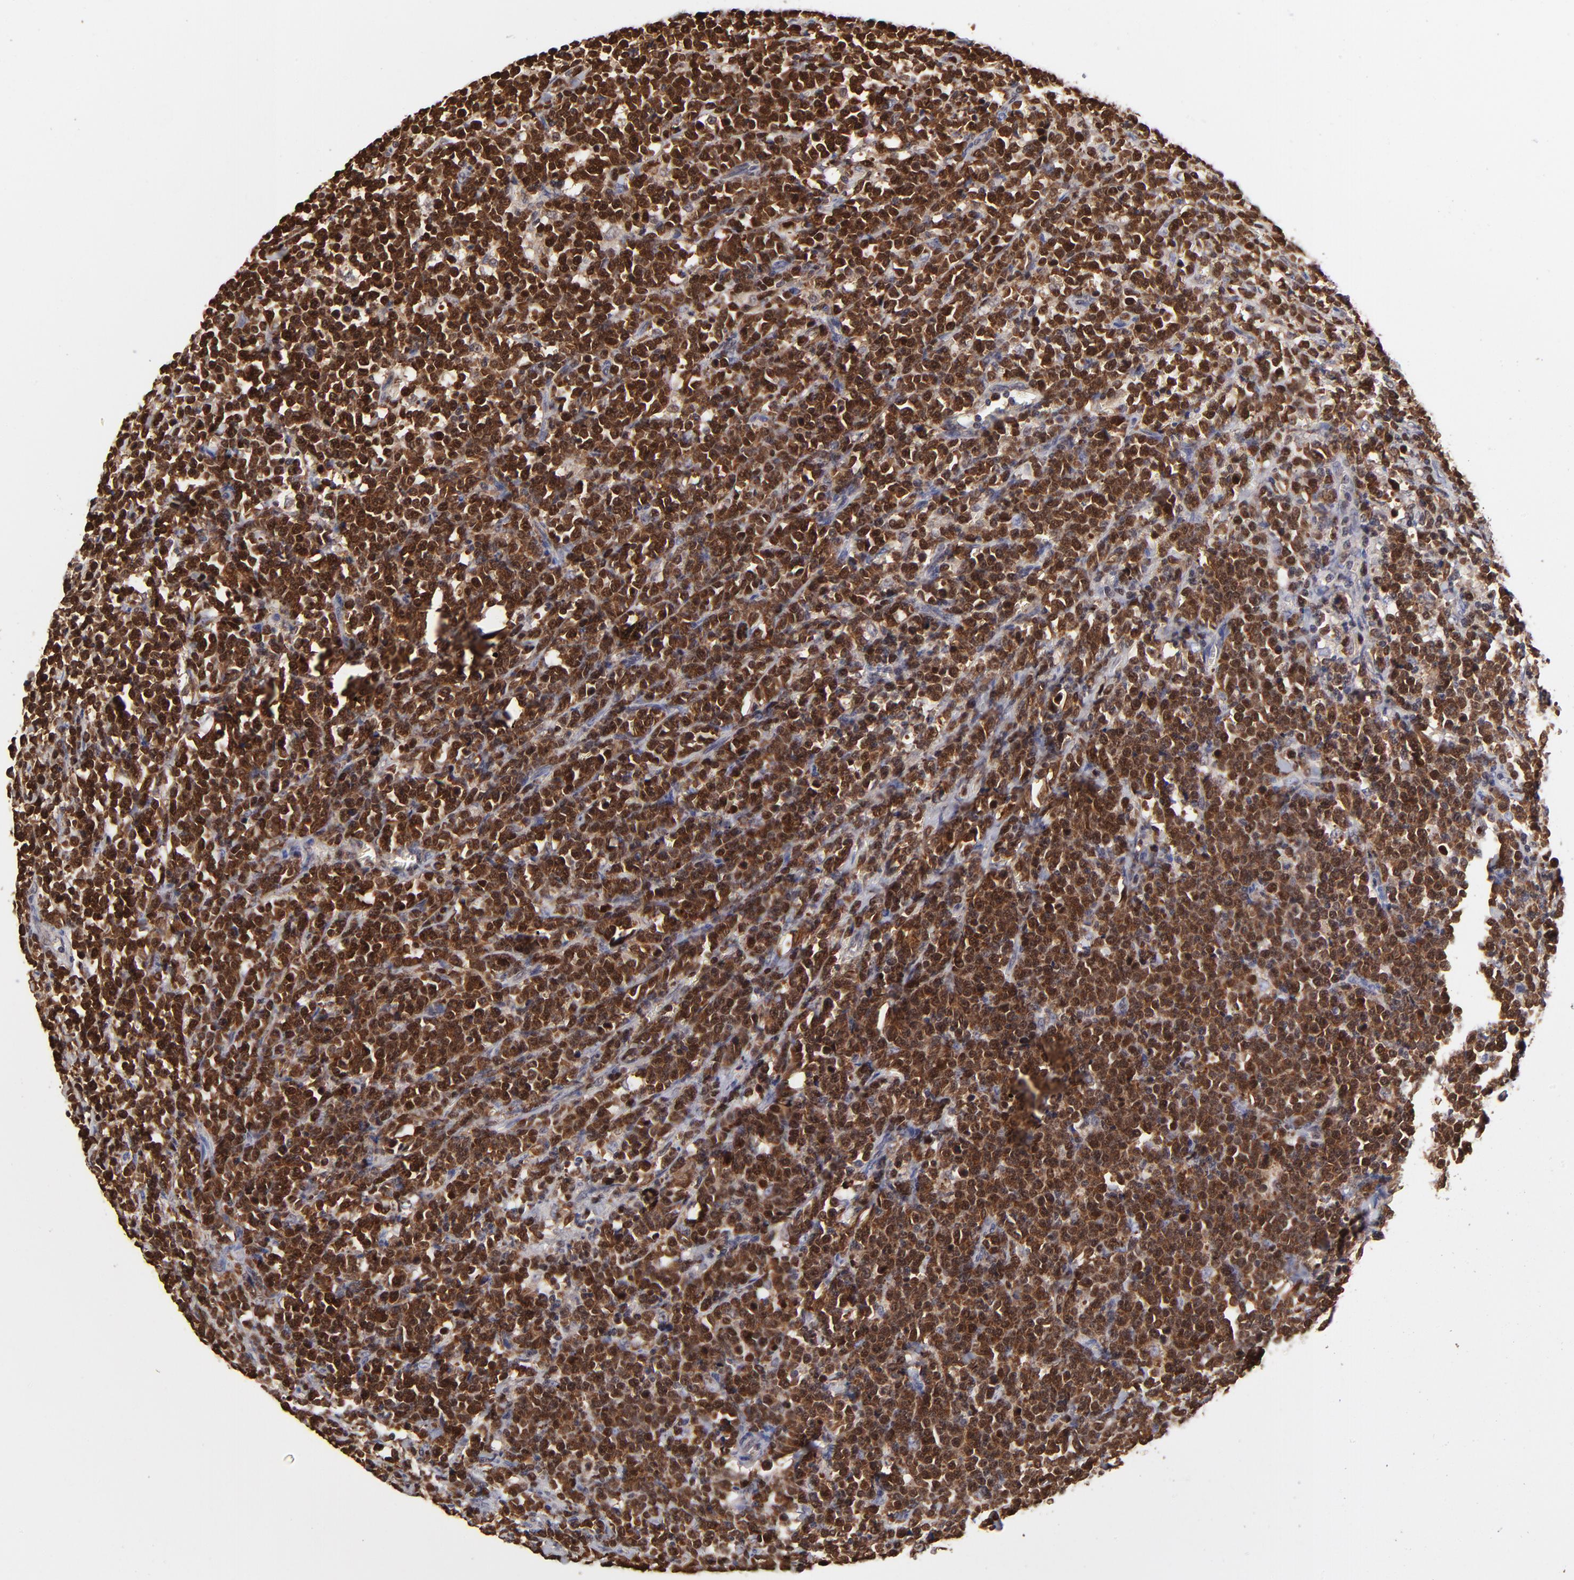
{"staining": {"intensity": "strong", "quantity": ">75%", "location": "cytoplasmic/membranous,nuclear"}, "tissue": "lymphoma", "cell_type": "Tumor cells", "image_type": "cancer", "snomed": [{"axis": "morphology", "description": "Malignant lymphoma, non-Hodgkin's type, High grade"}, {"axis": "topography", "description": "Small intestine"}, {"axis": "topography", "description": "Colon"}], "caption": "Strong cytoplasmic/membranous and nuclear expression for a protein is seen in about >75% of tumor cells of lymphoma using immunohistochemistry (IHC).", "gene": "DCTPP1", "patient": {"sex": "male", "age": 8}}